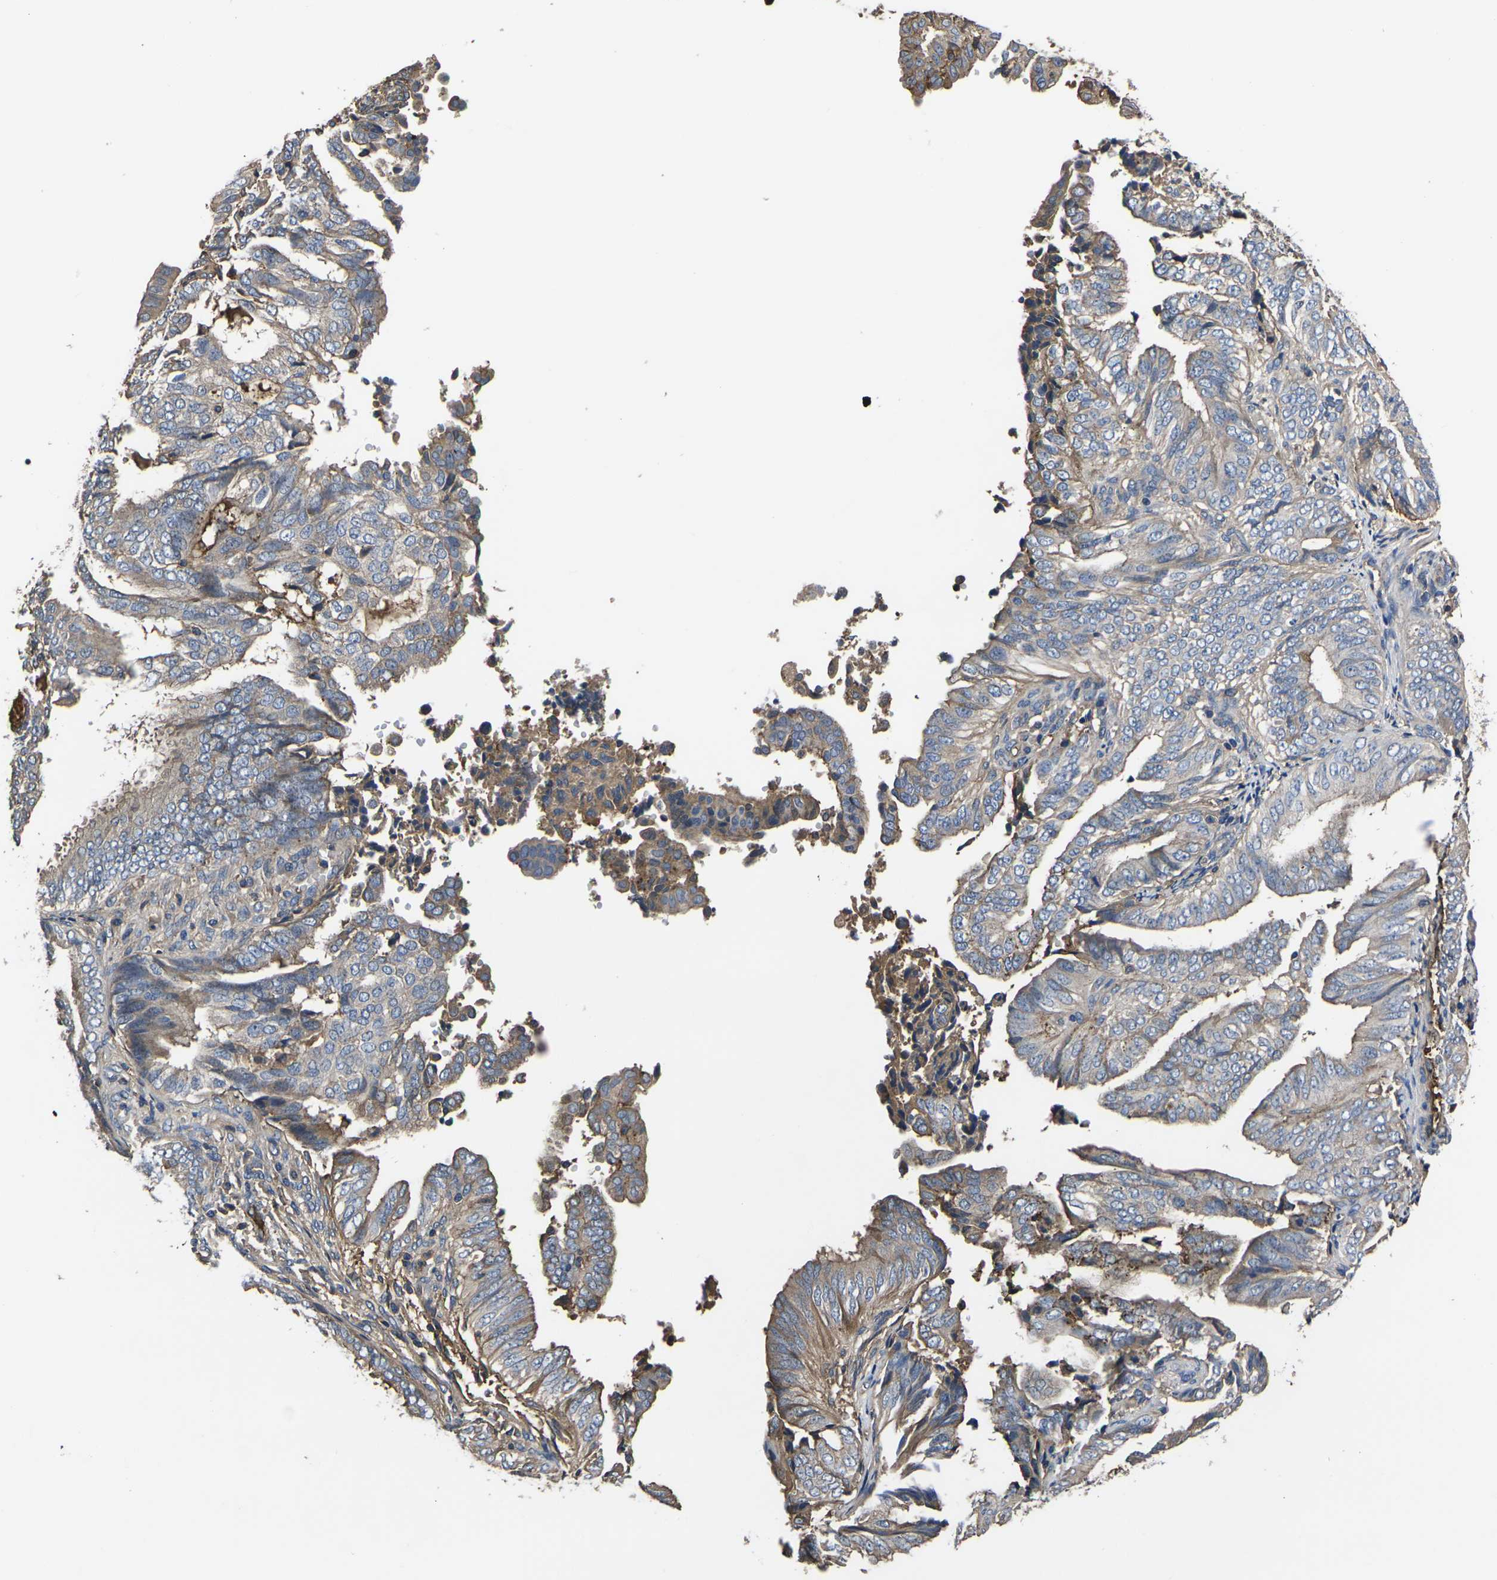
{"staining": {"intensity": "moderate", "quantity": "25%-75%", "location": "cytoplasmic/membranous"}, "tissue": "endometrial cancer", "cell_type": "Tumor cells", "image_type": "cancer", "snomed": [{"axis": "morphology", "description": "Adenocarcinoma, NOS"}, {"axis": "topography", "description": "Endometrium"}], "caption": "IHC of endometrial cancer reveals medium levels of moderate cytoplasmic/membranous positivity in approximately 25%-75% of tumor cells.", "gene": "HSPG2", "patient": {"sex": "female", "age": 58}}